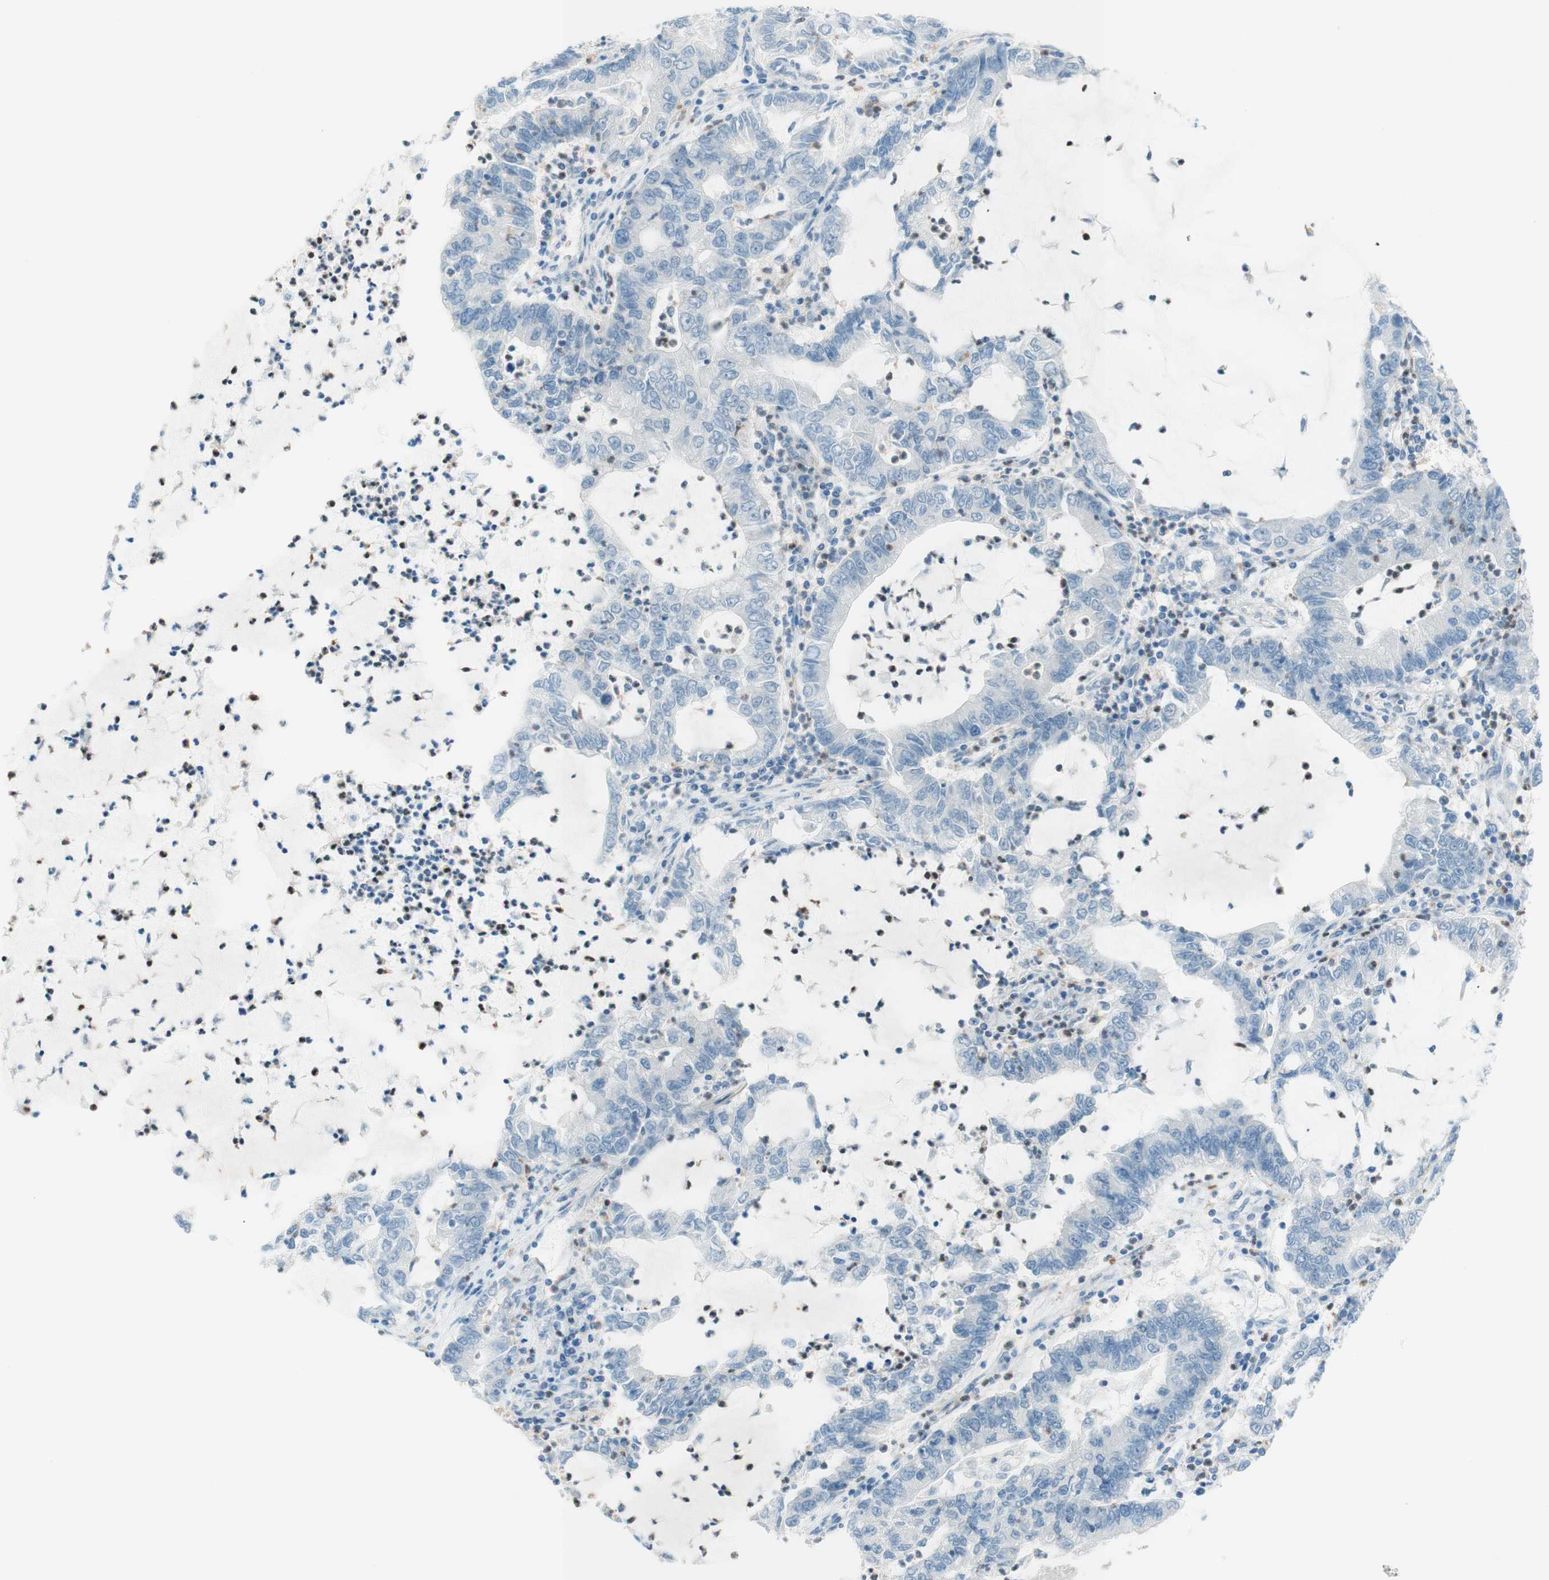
{"staining": {"intensity": "negative", "quantity": "none", "location": "none"}, "tissue": "lung cancer", "cell_type": "Tumor cells", "image_type": "cancer", "snomed": [{"axis": "morphology", "description": "Adenocarcinoma, NOS"}, {"axis": "topography", "description": "Lung"}], "caption": "Immunohistochemical staining of human lung cancer (adenocarcinoma) reveals no significant positivity in tumor cells. The staining was performed using DAB (3,3'-diaminobenzidine) to visualize the protein expression in brown, while the nuclei were stained in blue with hematoxylin (Magnification: 20x).", "gene": "JPH1", "patient": {"sex": "female", "age": 51}}